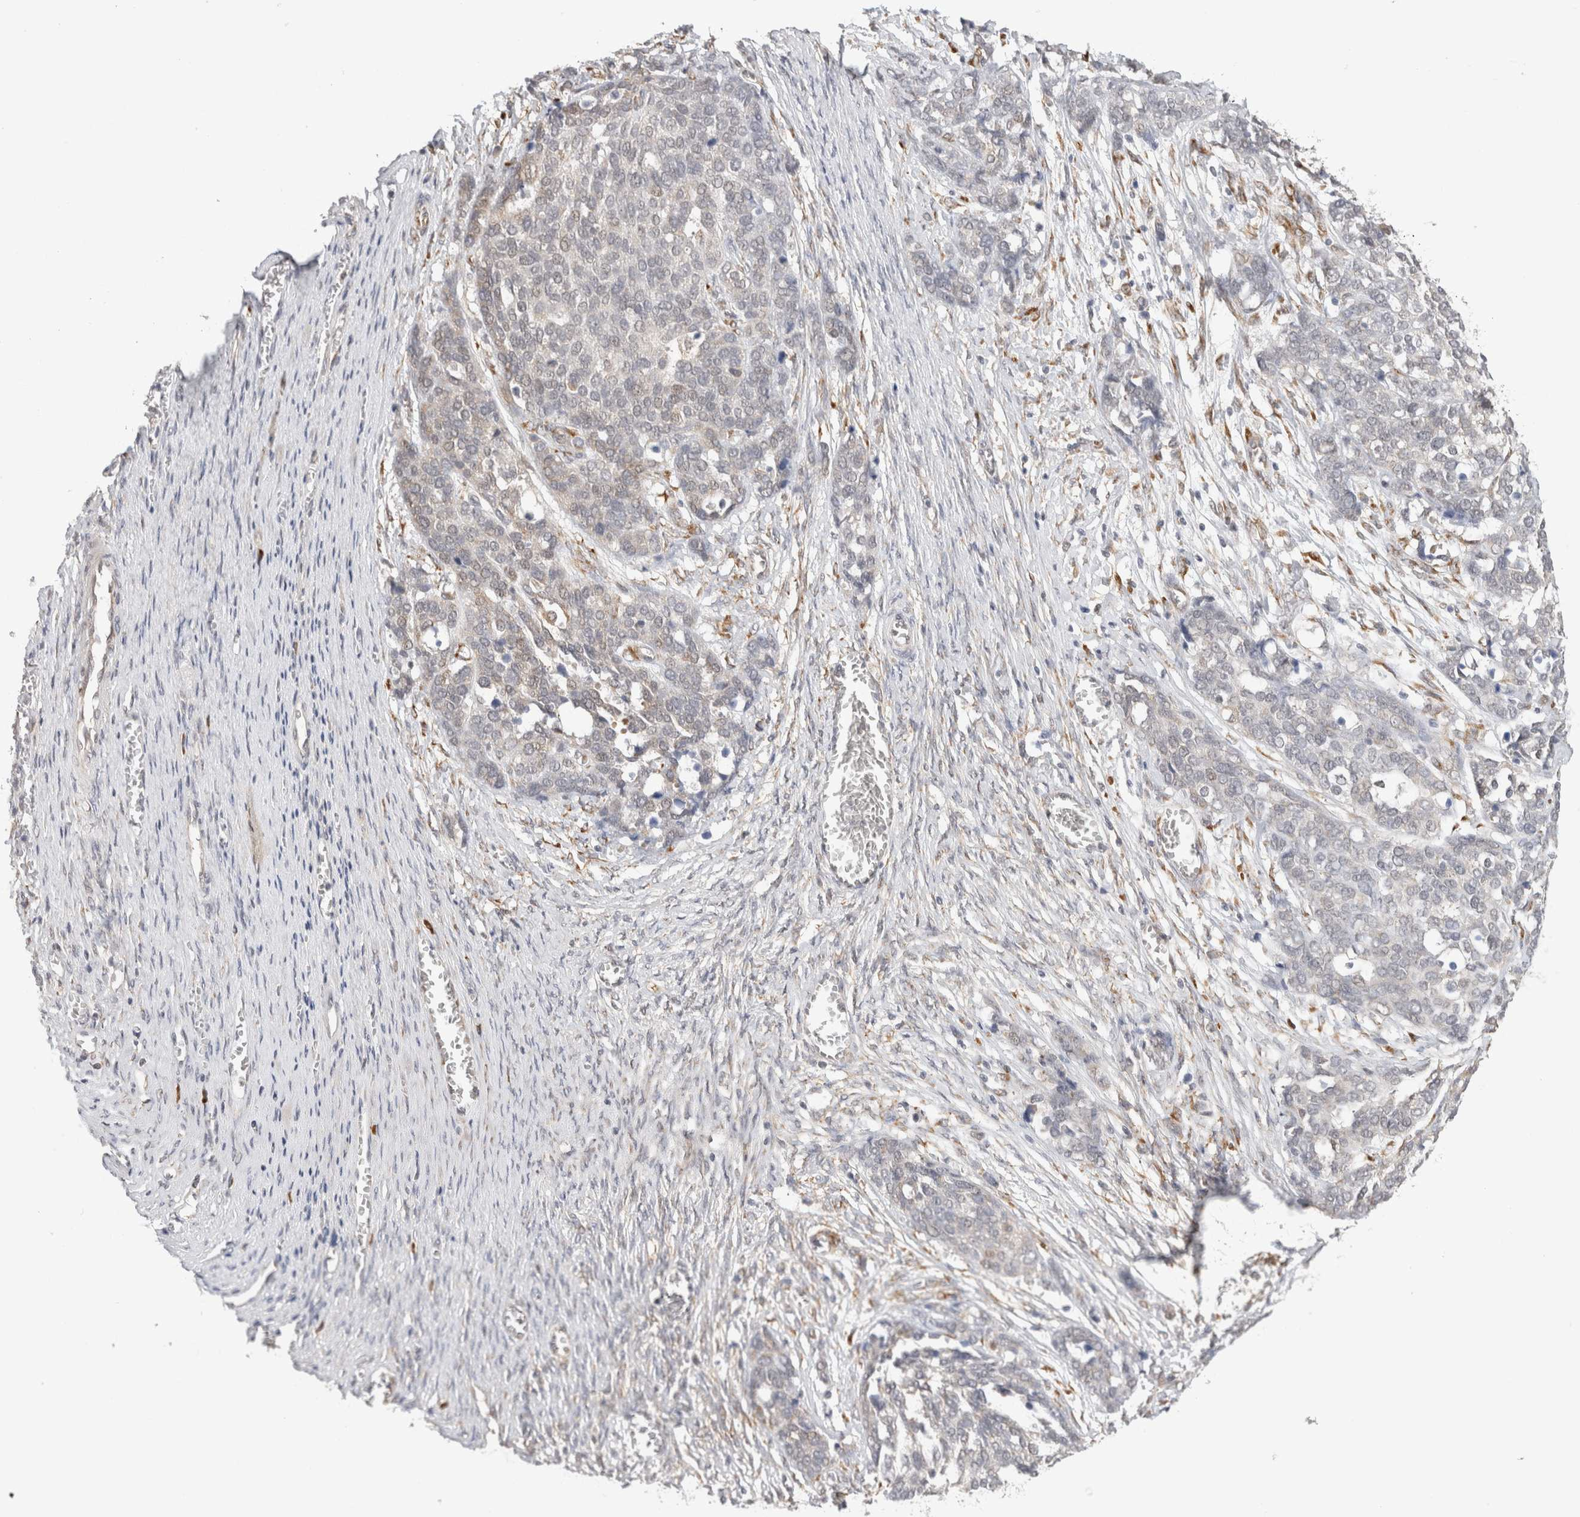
{"staining": {"intensity": "weak", "quantity": "<25%", "location": "cytoplasmic/membranous"}, "tissue": "ovarian cancer", "cell_type": "Tumor cells", "image_type": "cancer", "snomed": [{"axis": "morphology", "description": "Cystadenocarcinoma, serous, NOS"}, {"axis": "topography", "description": "Ovary"}], "caption": "Ovarian cancer was stained to show a protein in brown. There is no significant staining in tumor cells. (Brightfield microscopy of DAB (3,3'-diaminobenzidine) immunohistochemistry at high magnification).", "gene": "HDLBP", "patient": {"sex": "female", "age": 44}}